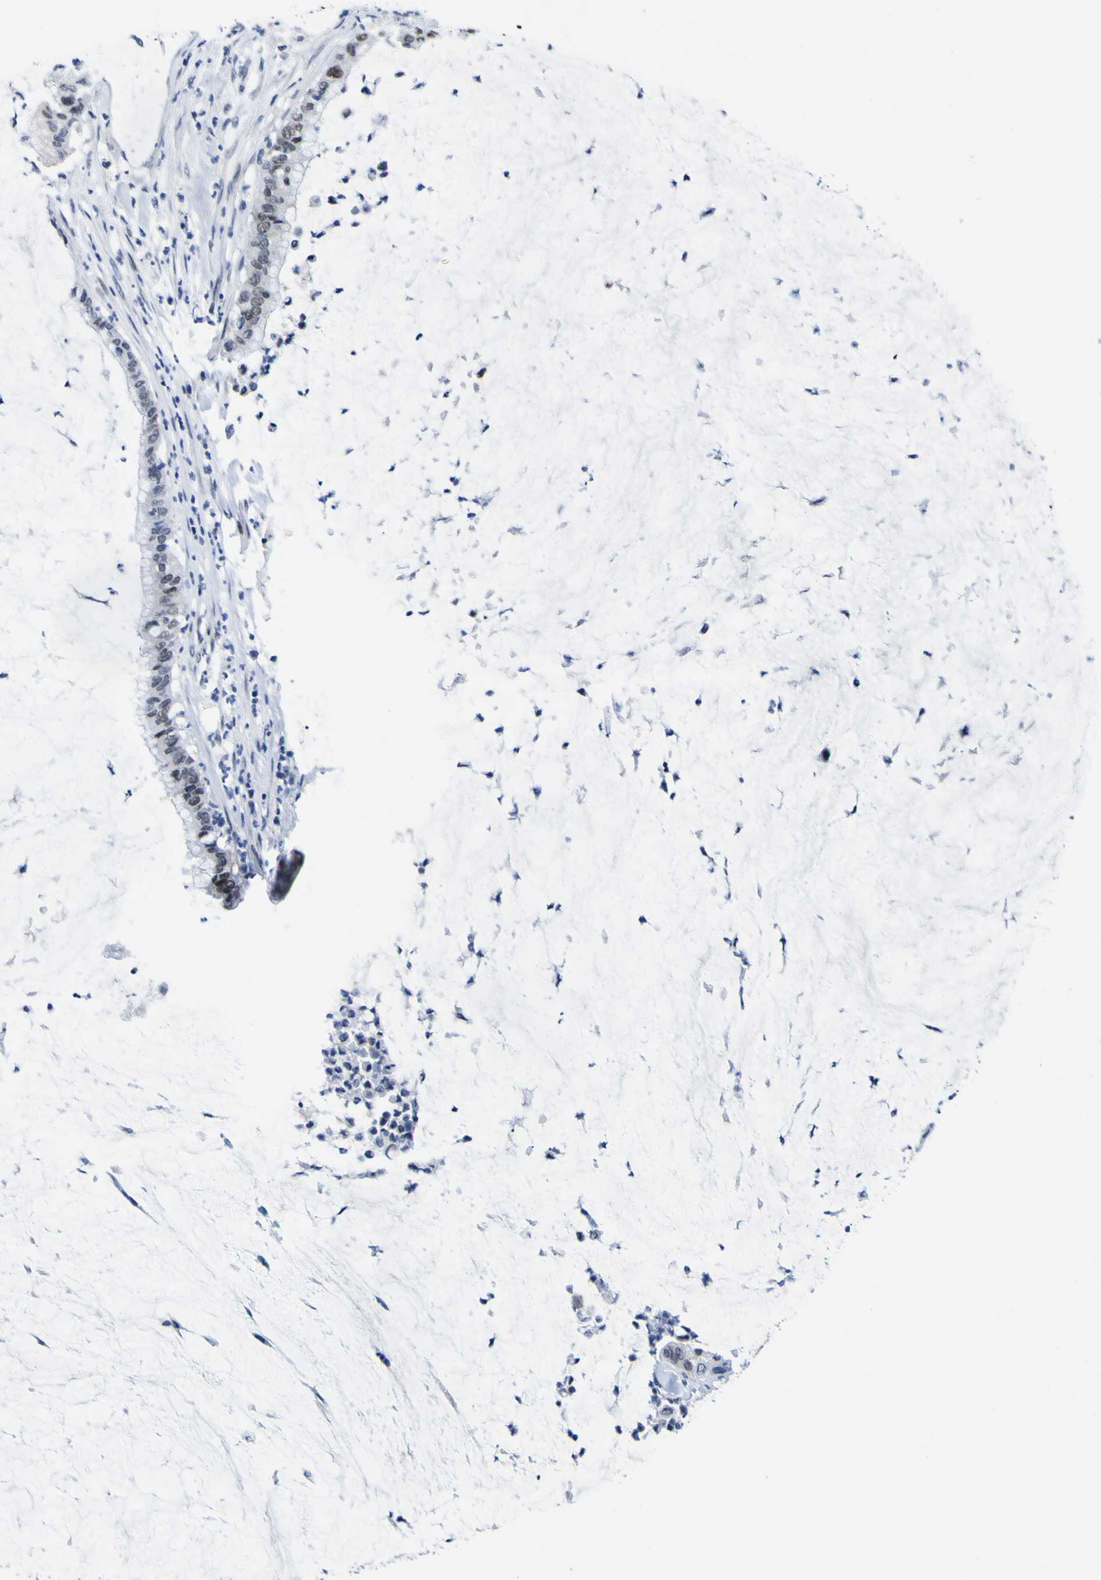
{"staining": {"intensity": "moderate", "quantity": "25%-75%", "location": "nuclear"}, "tissue": "pancreatic cancer", "cell_type": "Tumor cells", "image_type": "cancer", "snomed": [{"axis": "morphology", "description": "Adenocarcinoma, NOS"}, {"axis": "topography", "description": "Pancreas"}], "caption": "Approximately 25%-75% of tumor cells in human pancreatic adenocarcinoma exhibit moderate nuclear protein positivity as visualized by brown immunohistochemical staining.", "gene": "MBD3", "patient": {"sex": "male", "age": 41}}